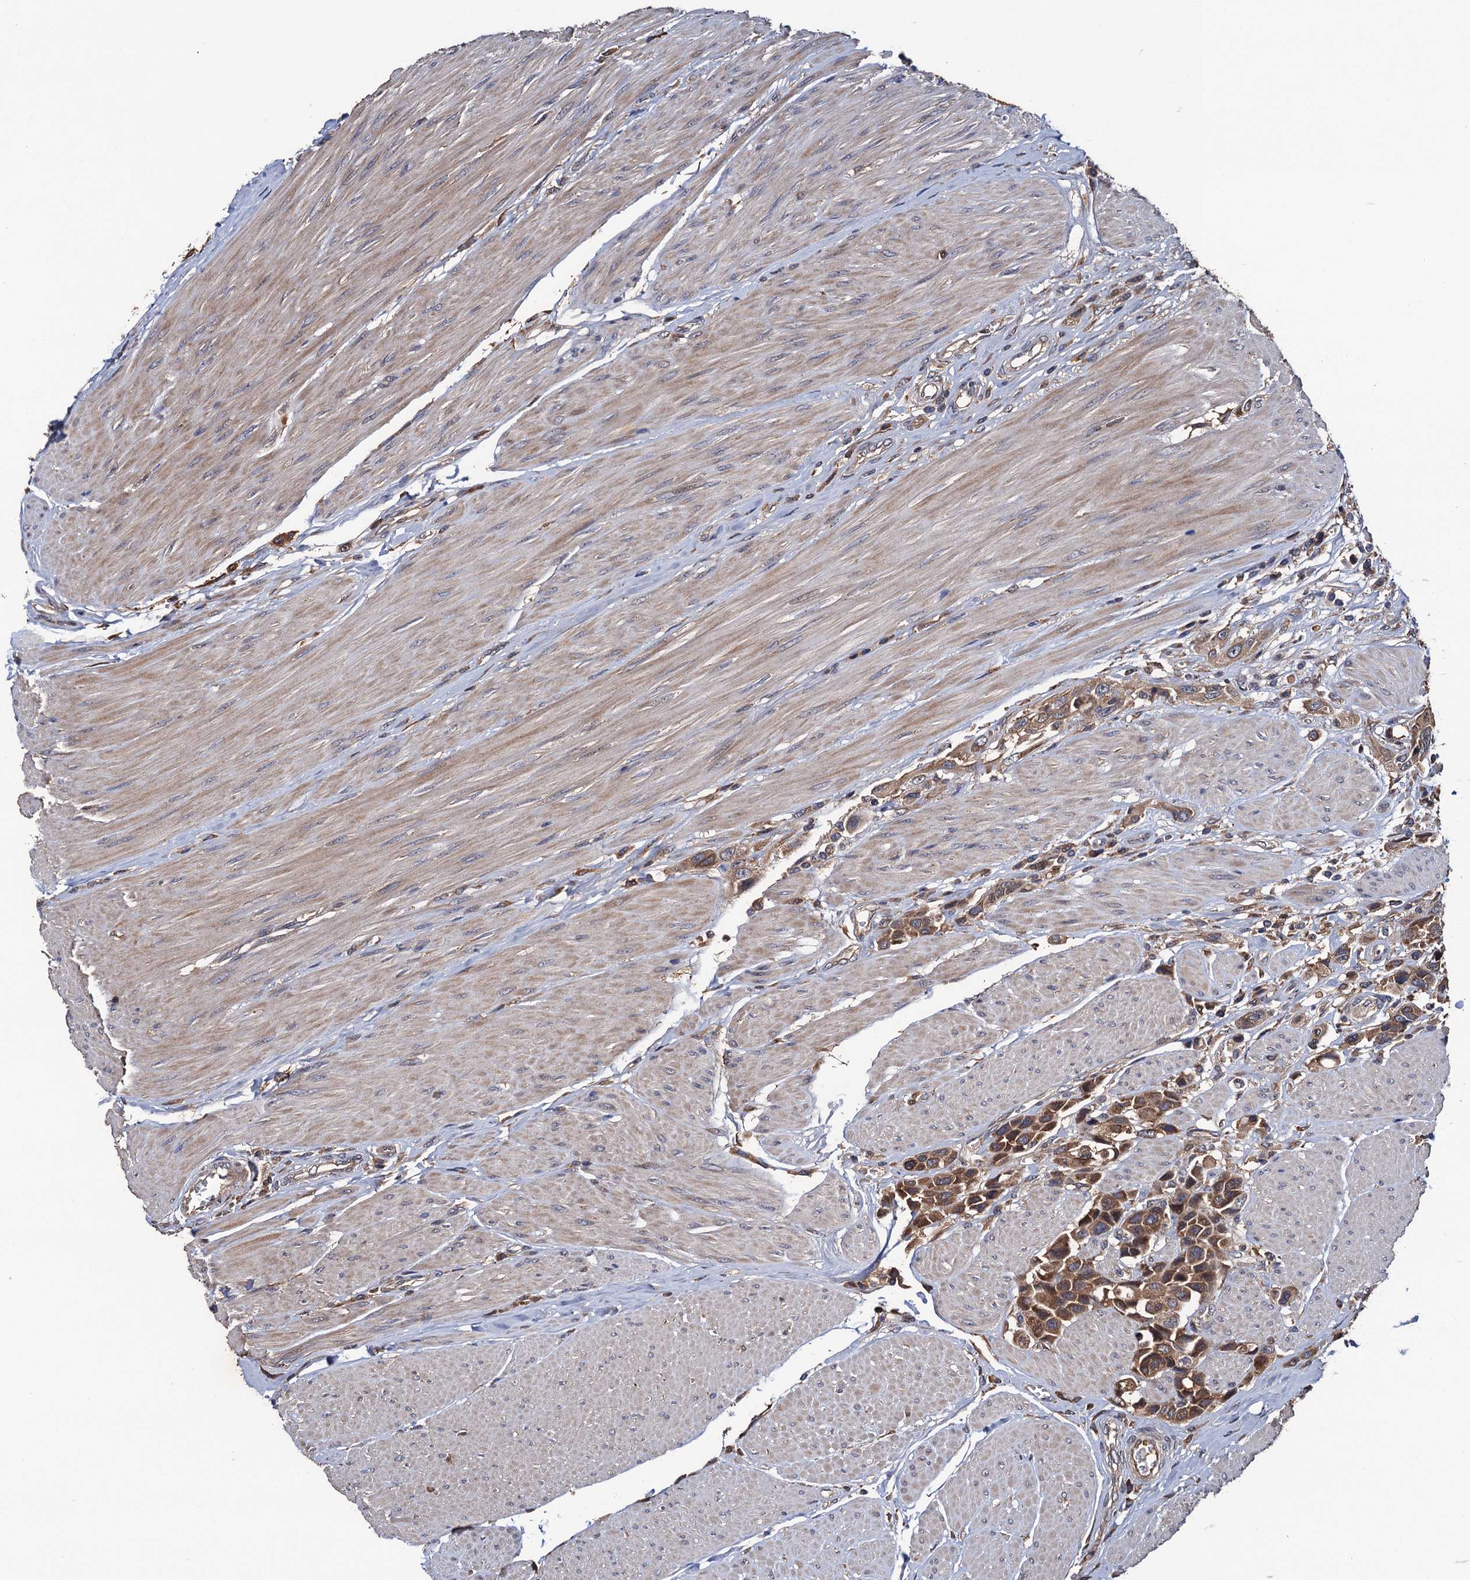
{"staining": {"intensity": "moderate", "quantity": ">75%", "location": "cytoplasmic/membranous"}, "tissue": "urothelial cancer", "cell_type": "Tumor cells", "image_type": "cancer", "snomed": [{"axis": "morphology", "description": "Urothelial carcinoma, High grade"}, {"axis": "topography", "description": "Urinary bladder"}], "caption": "This micrograph displays urothelial cancer stained with immunohistochemistry to label a protein in brown. The cytoplasmic/membranous of tumor cells show moderate positivity for the protein. Nuclei are counter-stained blue.", "gene": "RGS11", "patient": {"sex": "male", "age": 50}}